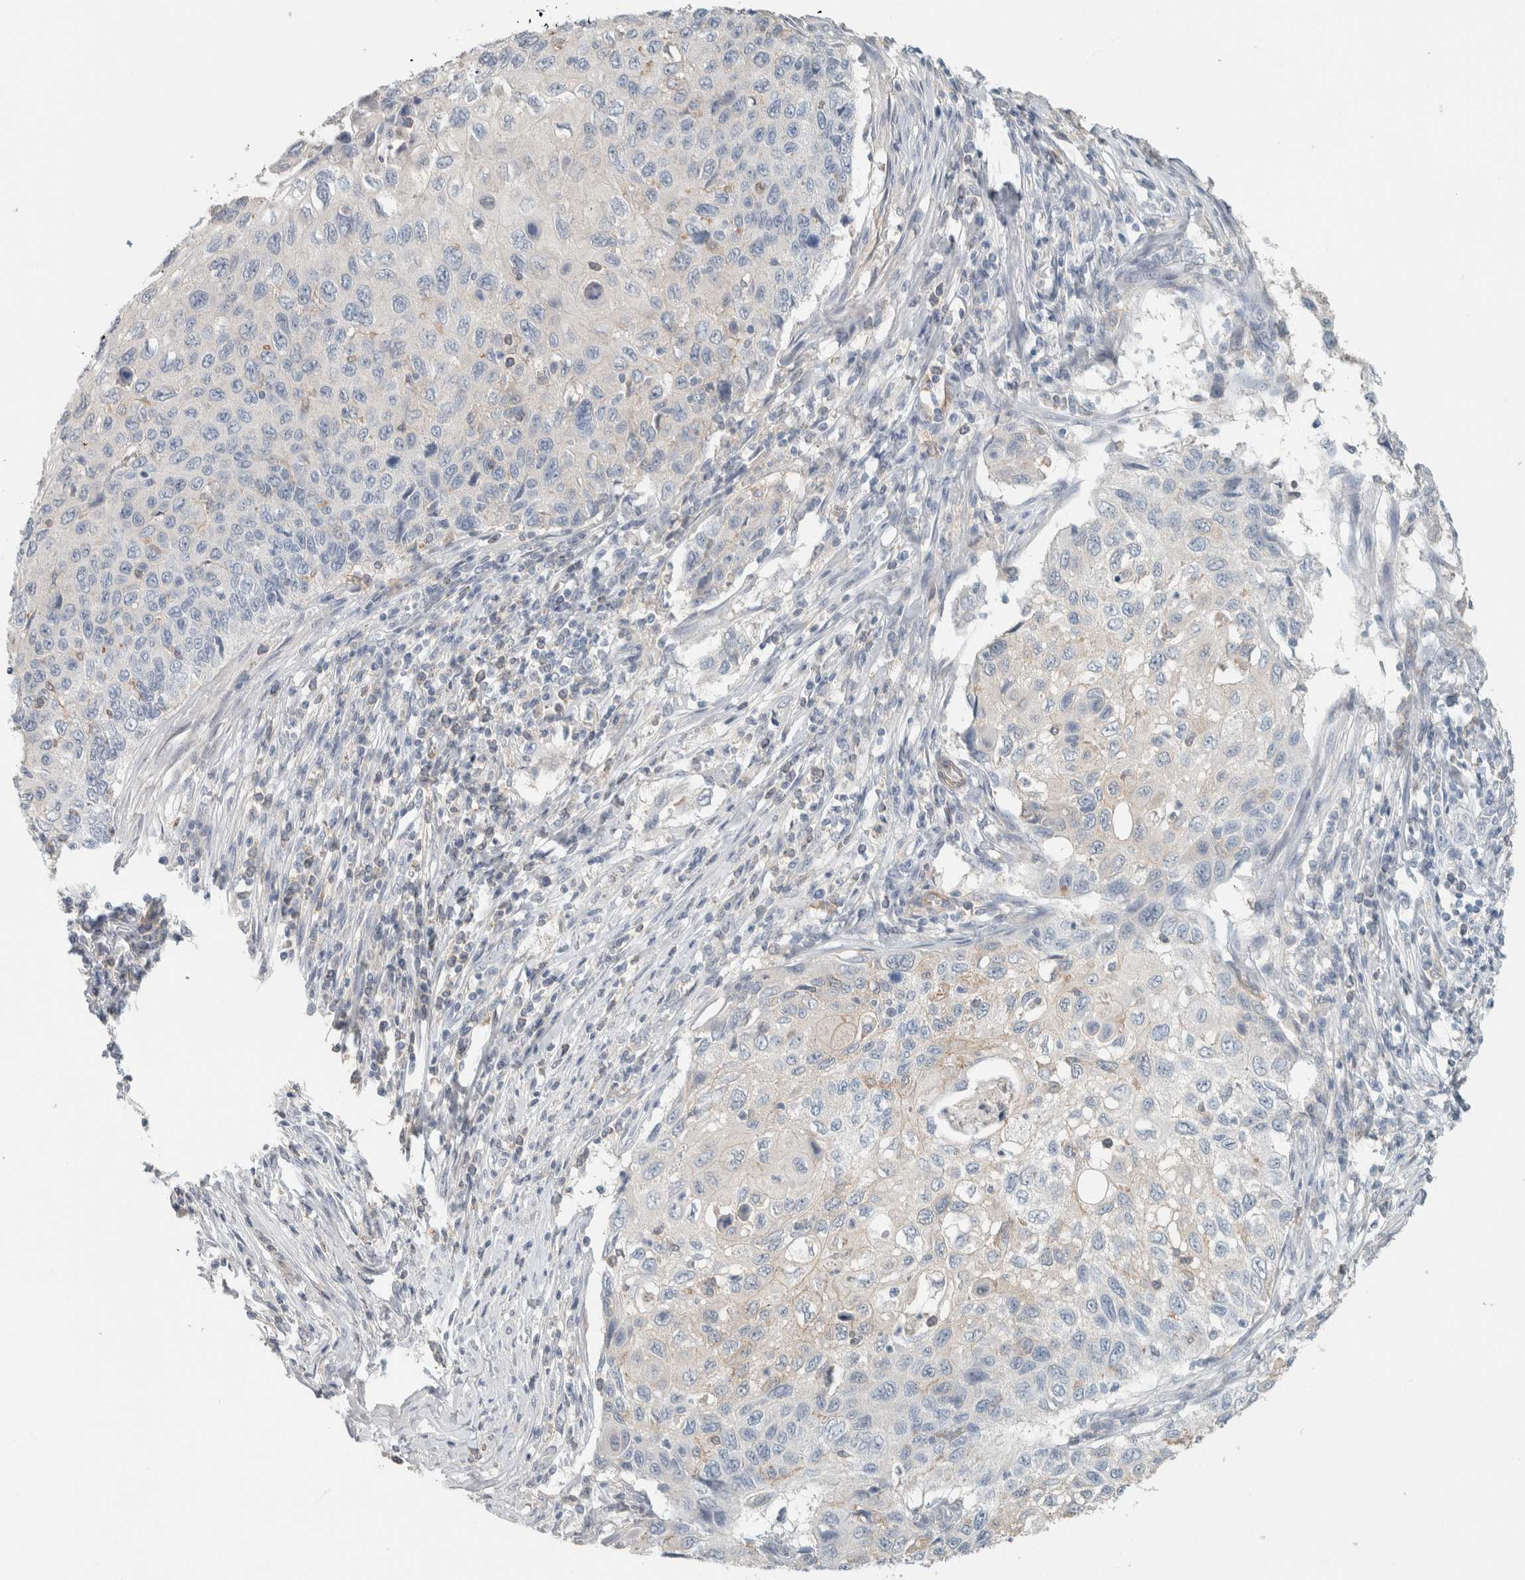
{"staining": {"intensity": "negative", "quantity": "none", "location": "none"}, "tissue": "cervical cancer", "cell_type": "Tumor cells", "image_type": "cancer", "snomed": [{"axis": "morphology", "description": "Squamous cell carcinoma, NOS"}, {"axis": "topography", "description": "Cervix"}], "caption": "High magnification brightfield microscopy of cervical cancer stained with DAB (brown) and counterstained with hematoxylin (blue): tumor cells show no significant staining.", "gene": "SCIN", "patient": {"sex": "female", "age": 70}}